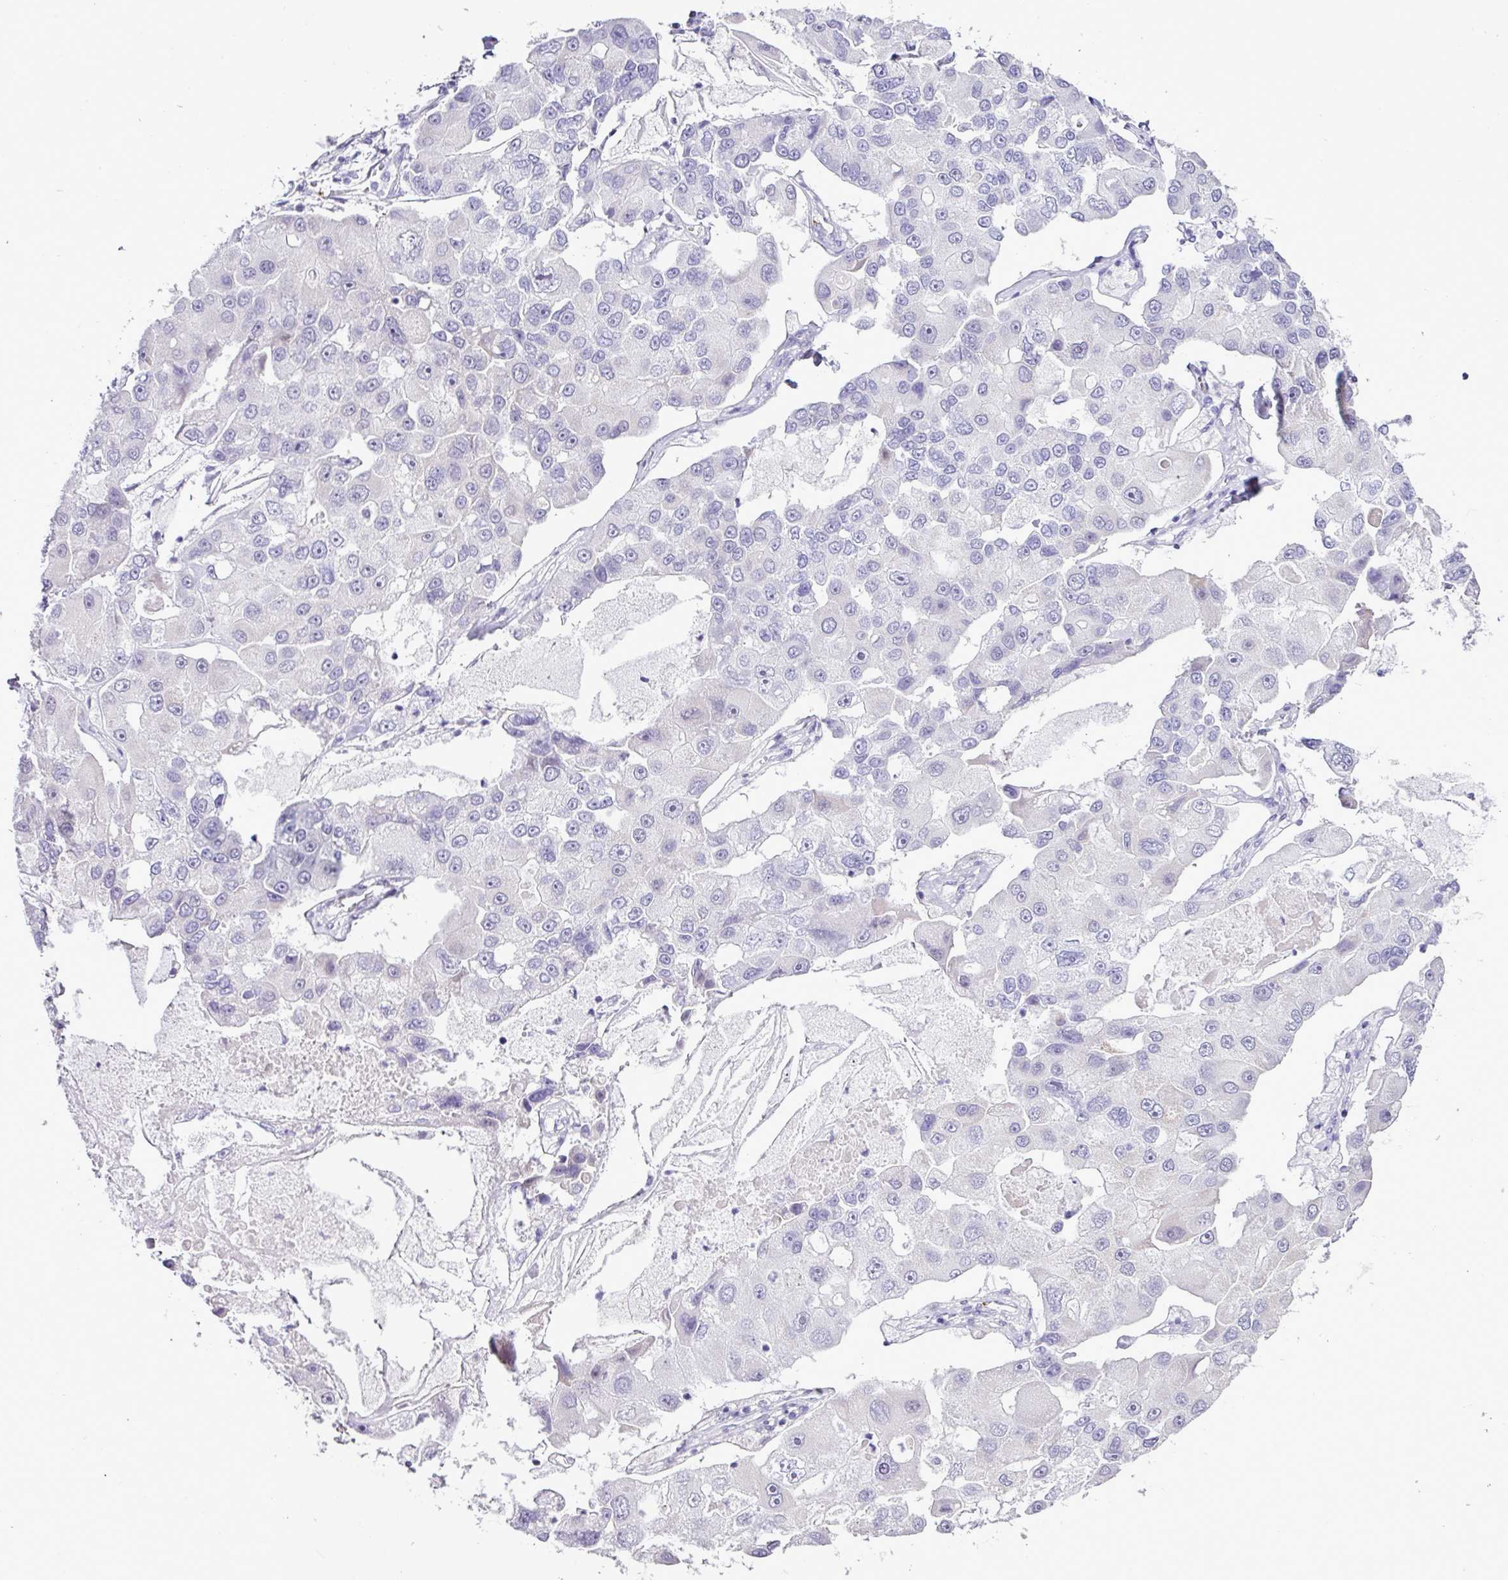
{"staining": {"intensity": "negative", "quantity": "none", "location": "none"}, "tissue": "lung cancer", "cell_type": "Tumor cells", "image_type": "cancer", "snomed": [{"axis": "morphology", "description": "Adenocarcinoma, NOS"}, {"axis": "topography", "description": "Lung"}], "caption": "The histopathology image exhibits no staining of tumor cells in lung cancer.", "gene": "CMTM5", "patient": {"sex": "female", "age": 54}}